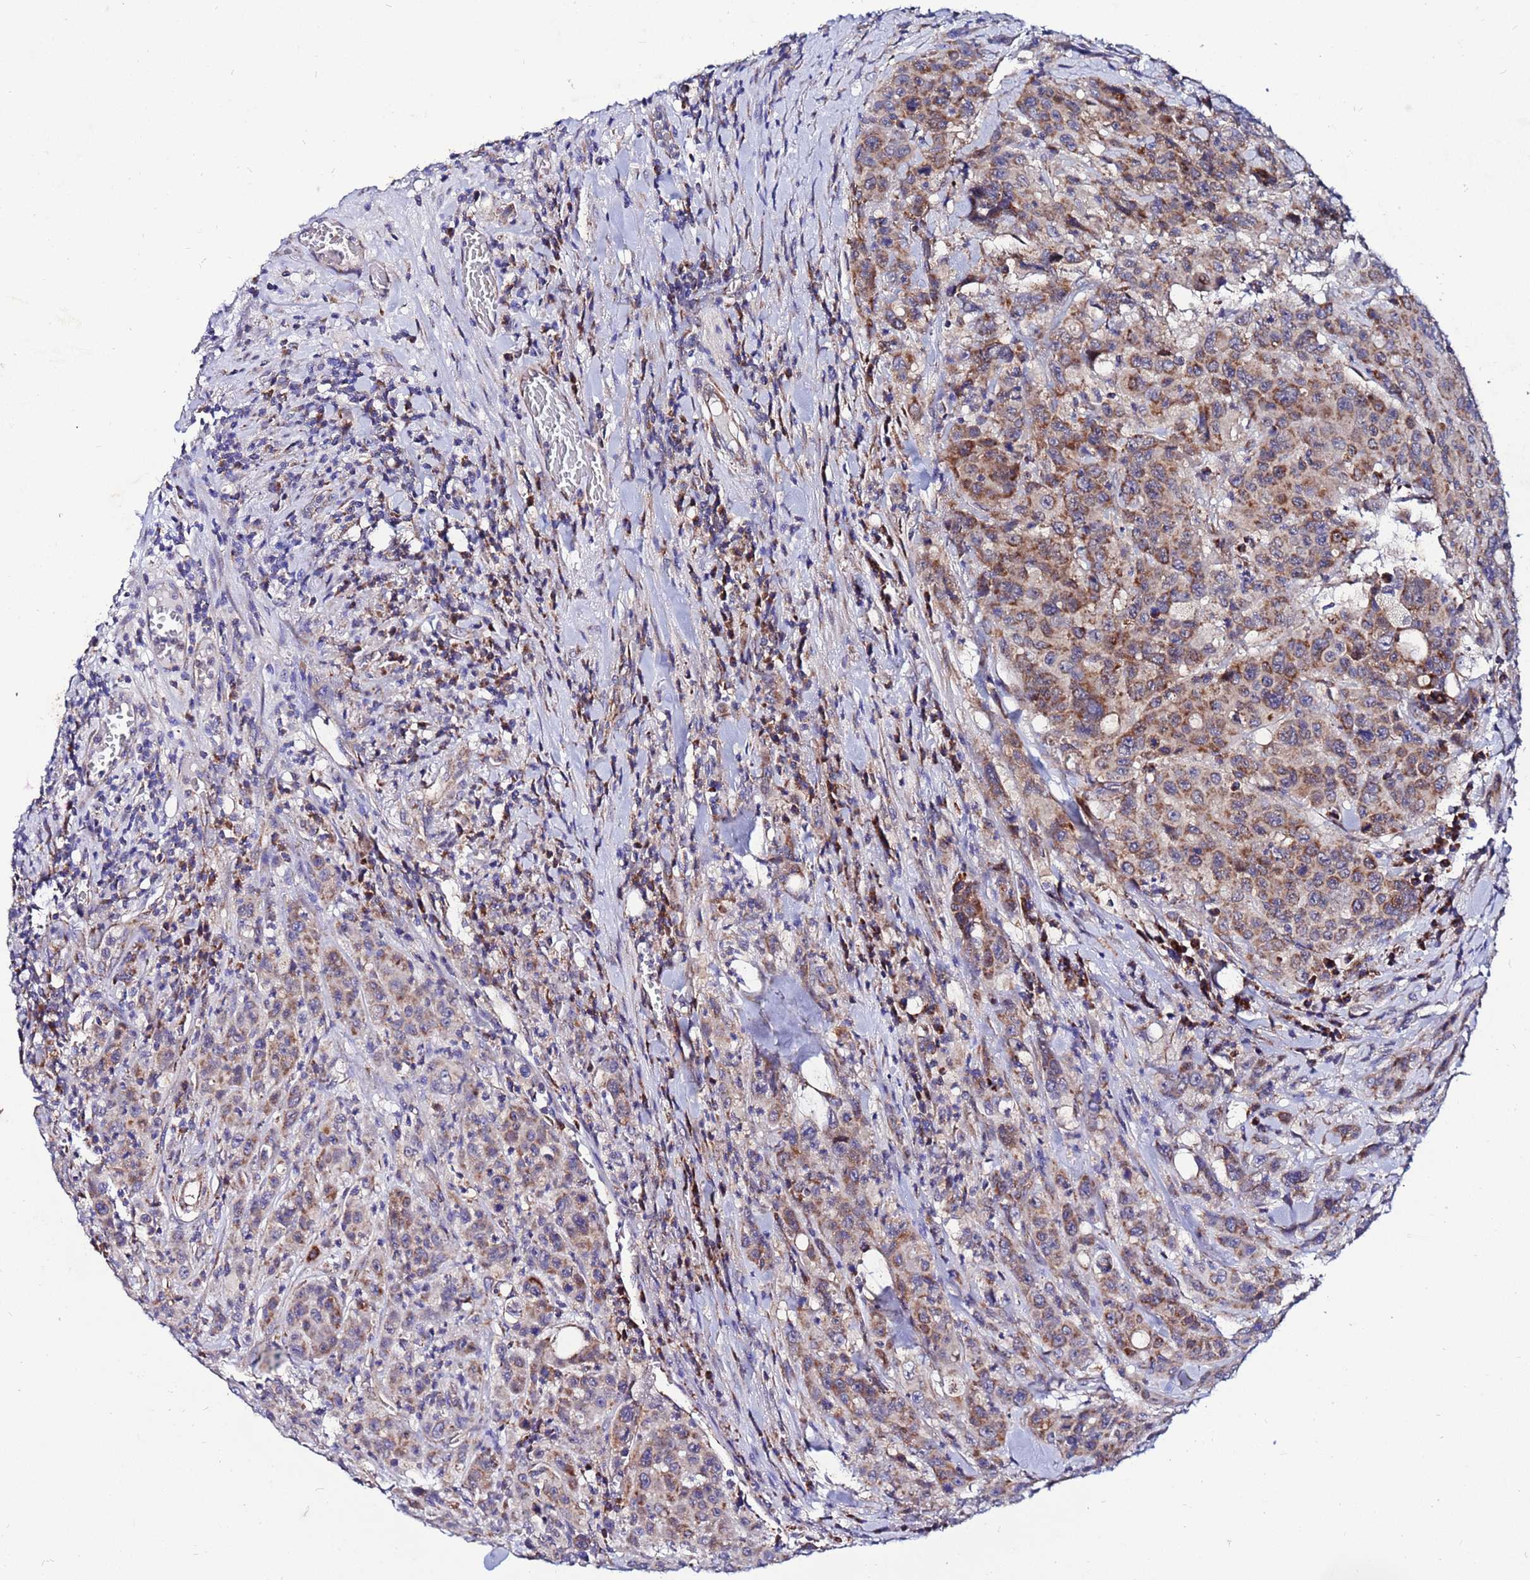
{"staining": {"intensity": "moderate", "quantity": ">75%", "location": "cytoplasmic/membranous"}, "tissue": "colorectal cancer", "cell_type": "Tumor cells", "image_type": "cancer", "snomed": [{"axis": "morphology", "description": "Adenocarcinoma, NOS"}, {"axis": "topography", "description": "Colon"}], "caption": "Colorectal cancer (adenocarcinoma) stained with immunohistochemistry reveals moderate cytoplasmic/membranous expression in approximately >75% of tumor cells.", "gene": "FAHD2A", "patient": {"sex": "male", "age": 62}}